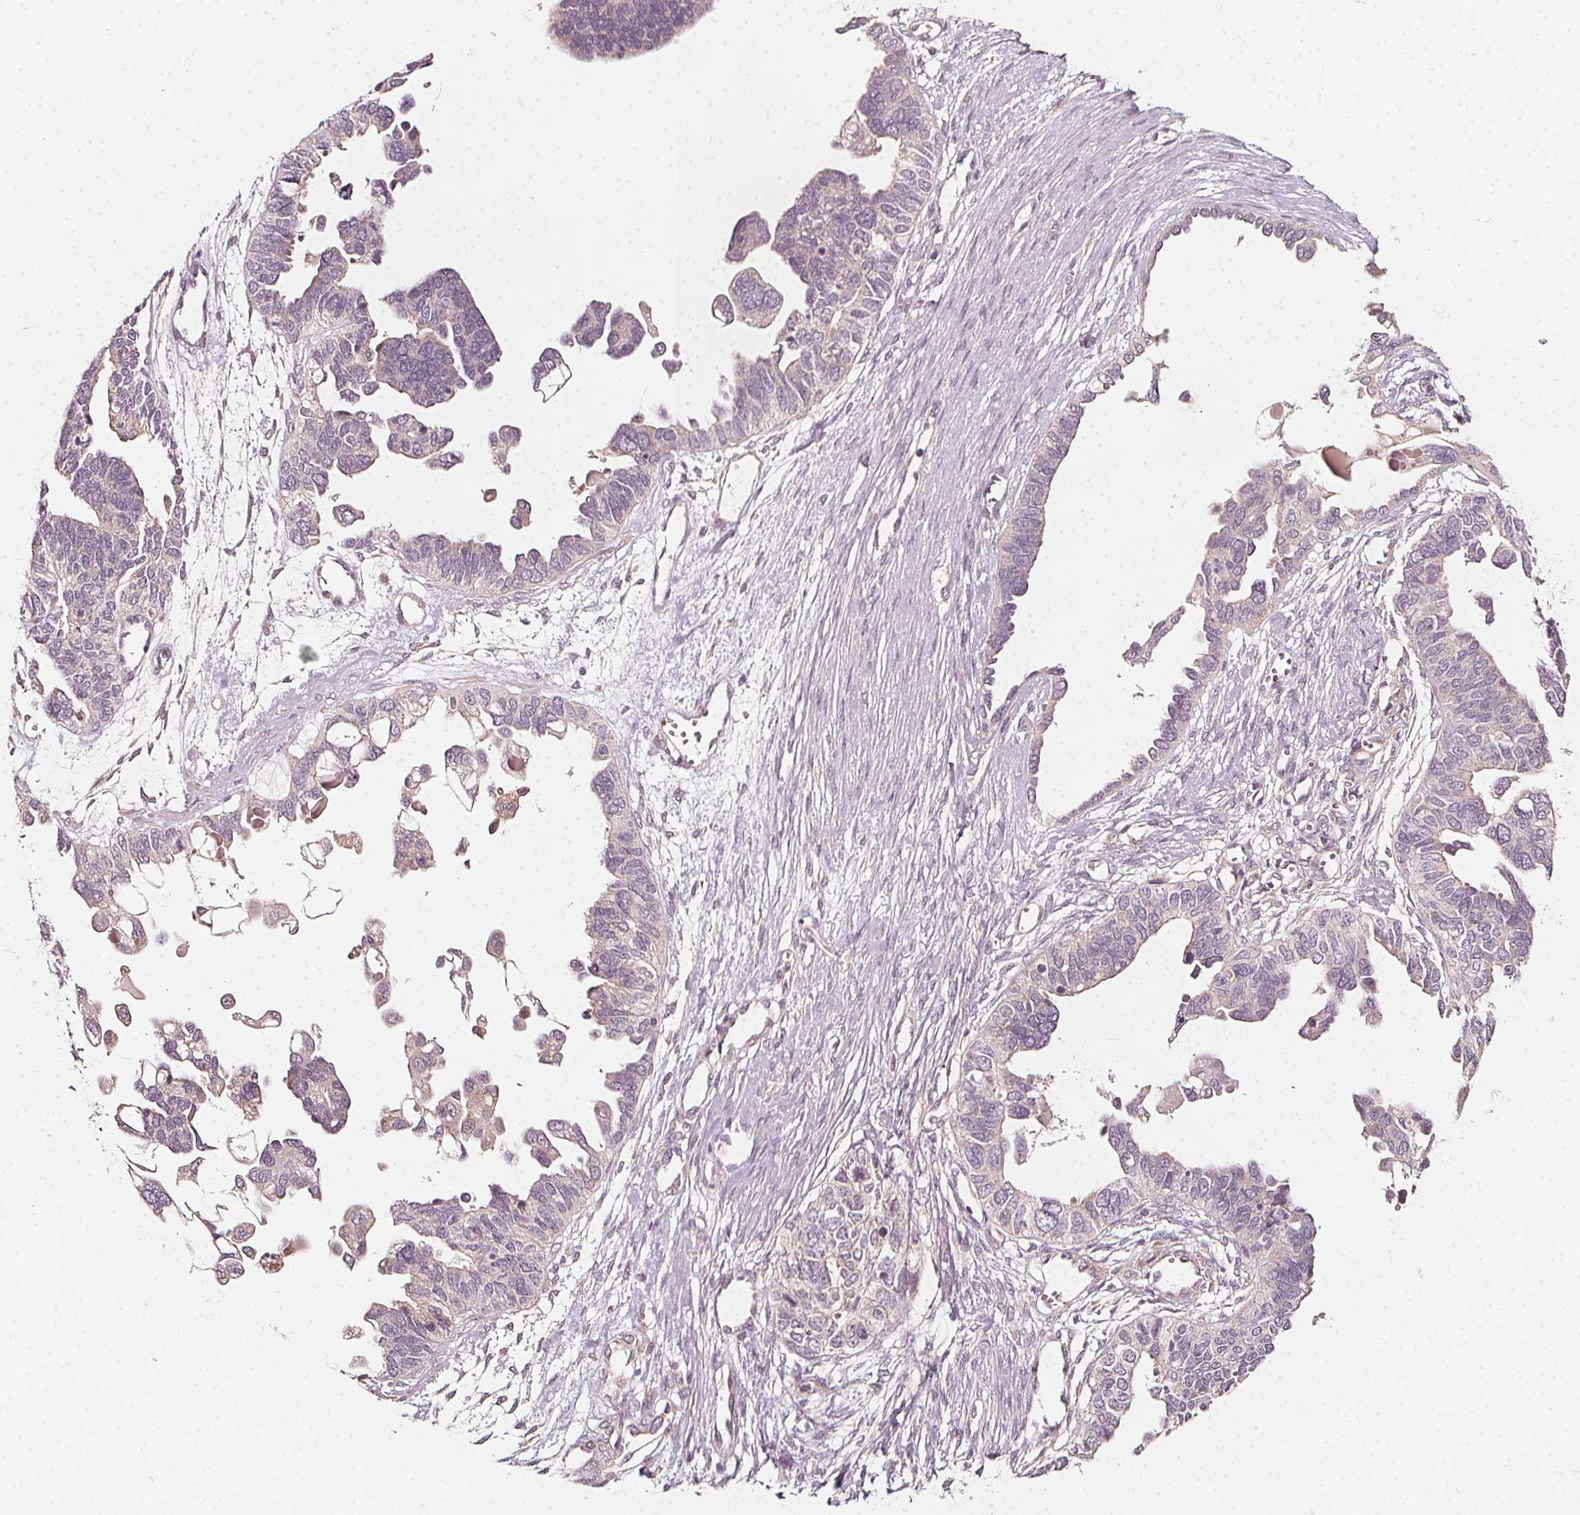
{"staining": {"intensity": "negative", "quantity": "none", "location": "none"}, "tissue": "ovarian cancer", "cell_type": "Tumor cells", "image_type": "cancer", "snomed": [{"axis": "morphology", "description": "Cystadenocarcinoma, serous, NOS"}, {"axis": "topography", "description": "Ovary"}], "caption": "Protein analysis of serous cystadenocarcinoma (ovarian) displays no significant staining in tumor cells.", "gene": "NPC1L1", "patient": {"sex": "female", "age": 51}}